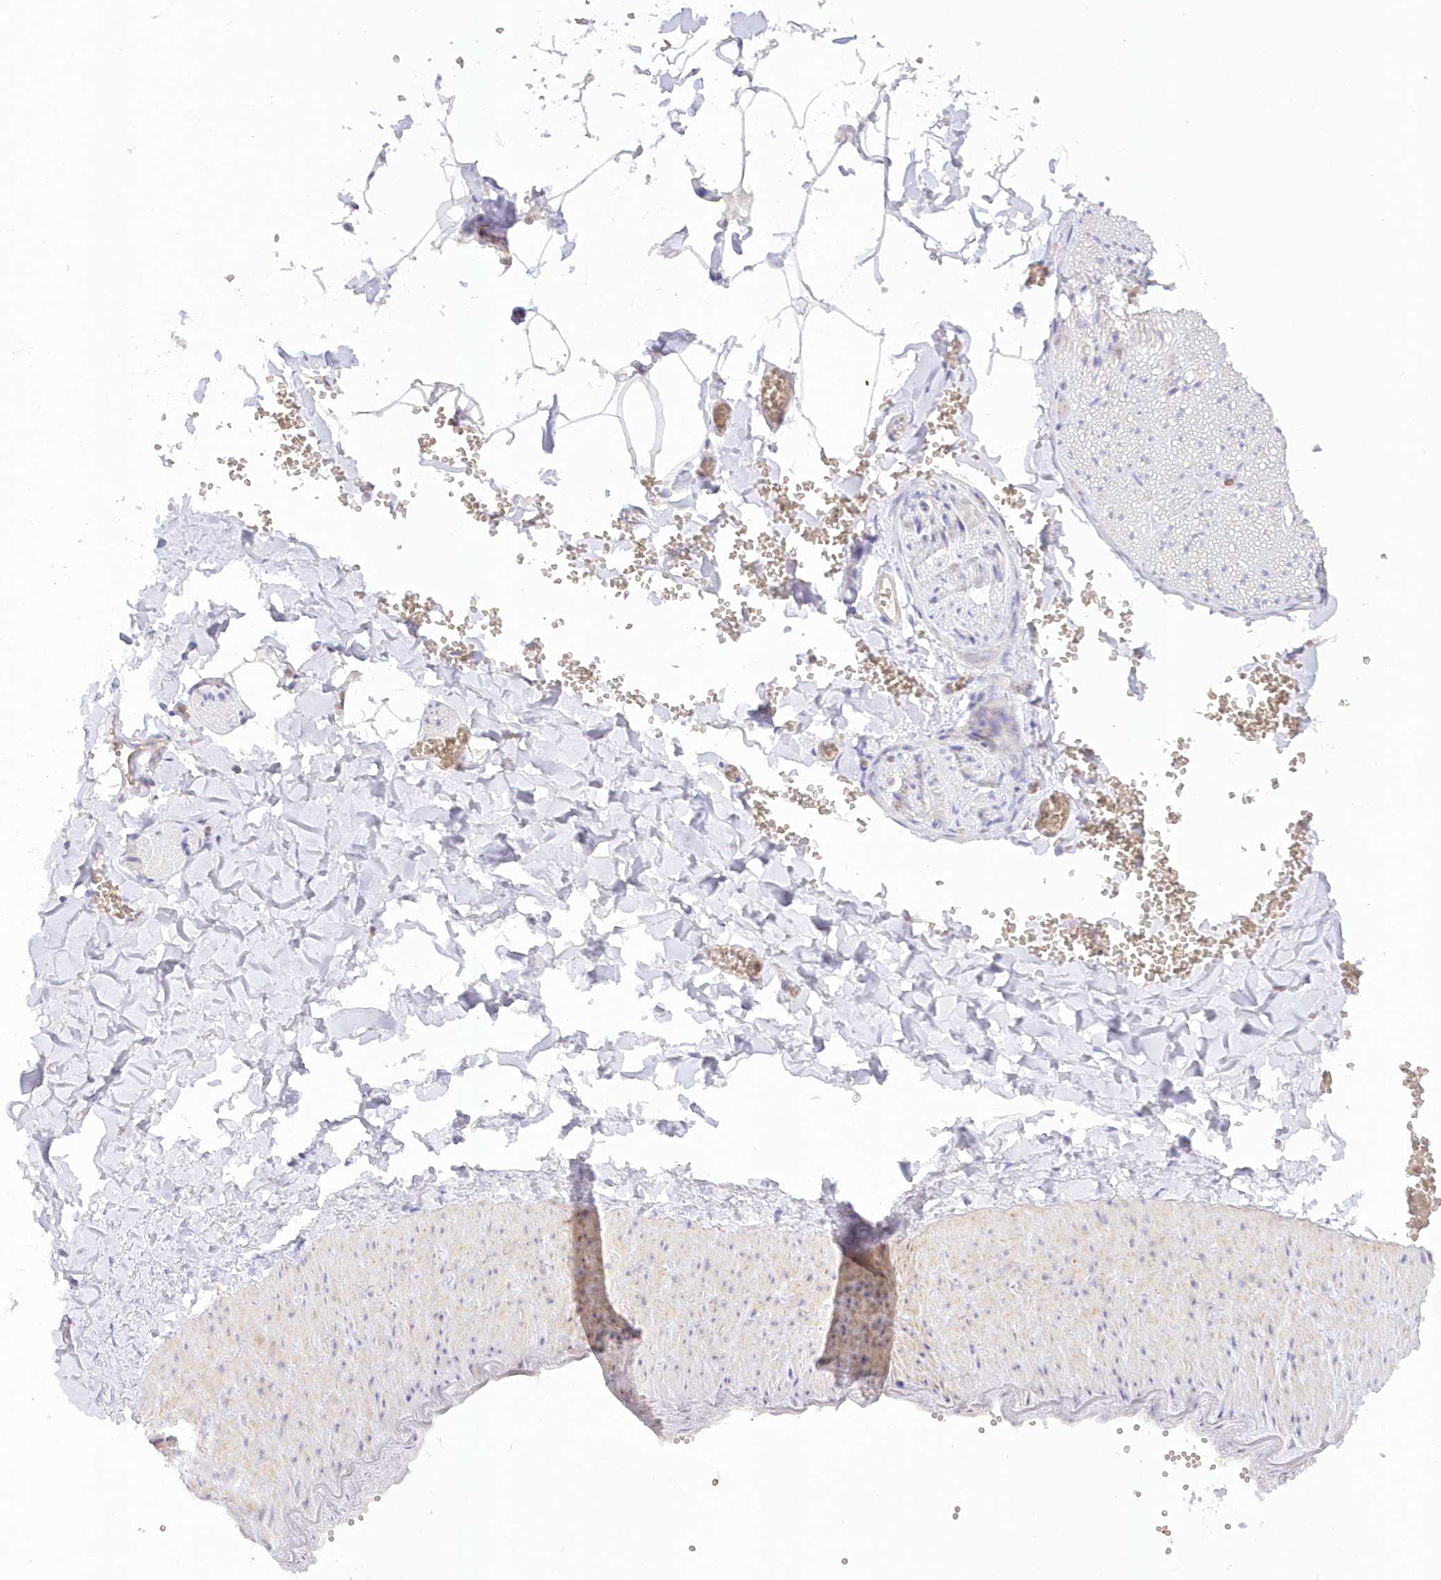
{"staining": {"intensity": "negative", "quantity": "none", "location": "none"}, "tissue": "adipose tissue", "cell_type": "Adipocytes", "image_type": "normal", "snomed": [{"axis": "morphology", "description": "Normal tissue, NOS"}, {"axis": "topography", "description": "Gallbladder"}, {"axis": "topography", "description": "Peripheral nerve tissue"}], "caption": "Immunohistochemistry (IHC) of benign adipose tissue demonstrates no expression in adipocytes.", "gene": "TBC1D14", "patient": {"sex": "male", "age": 38}}